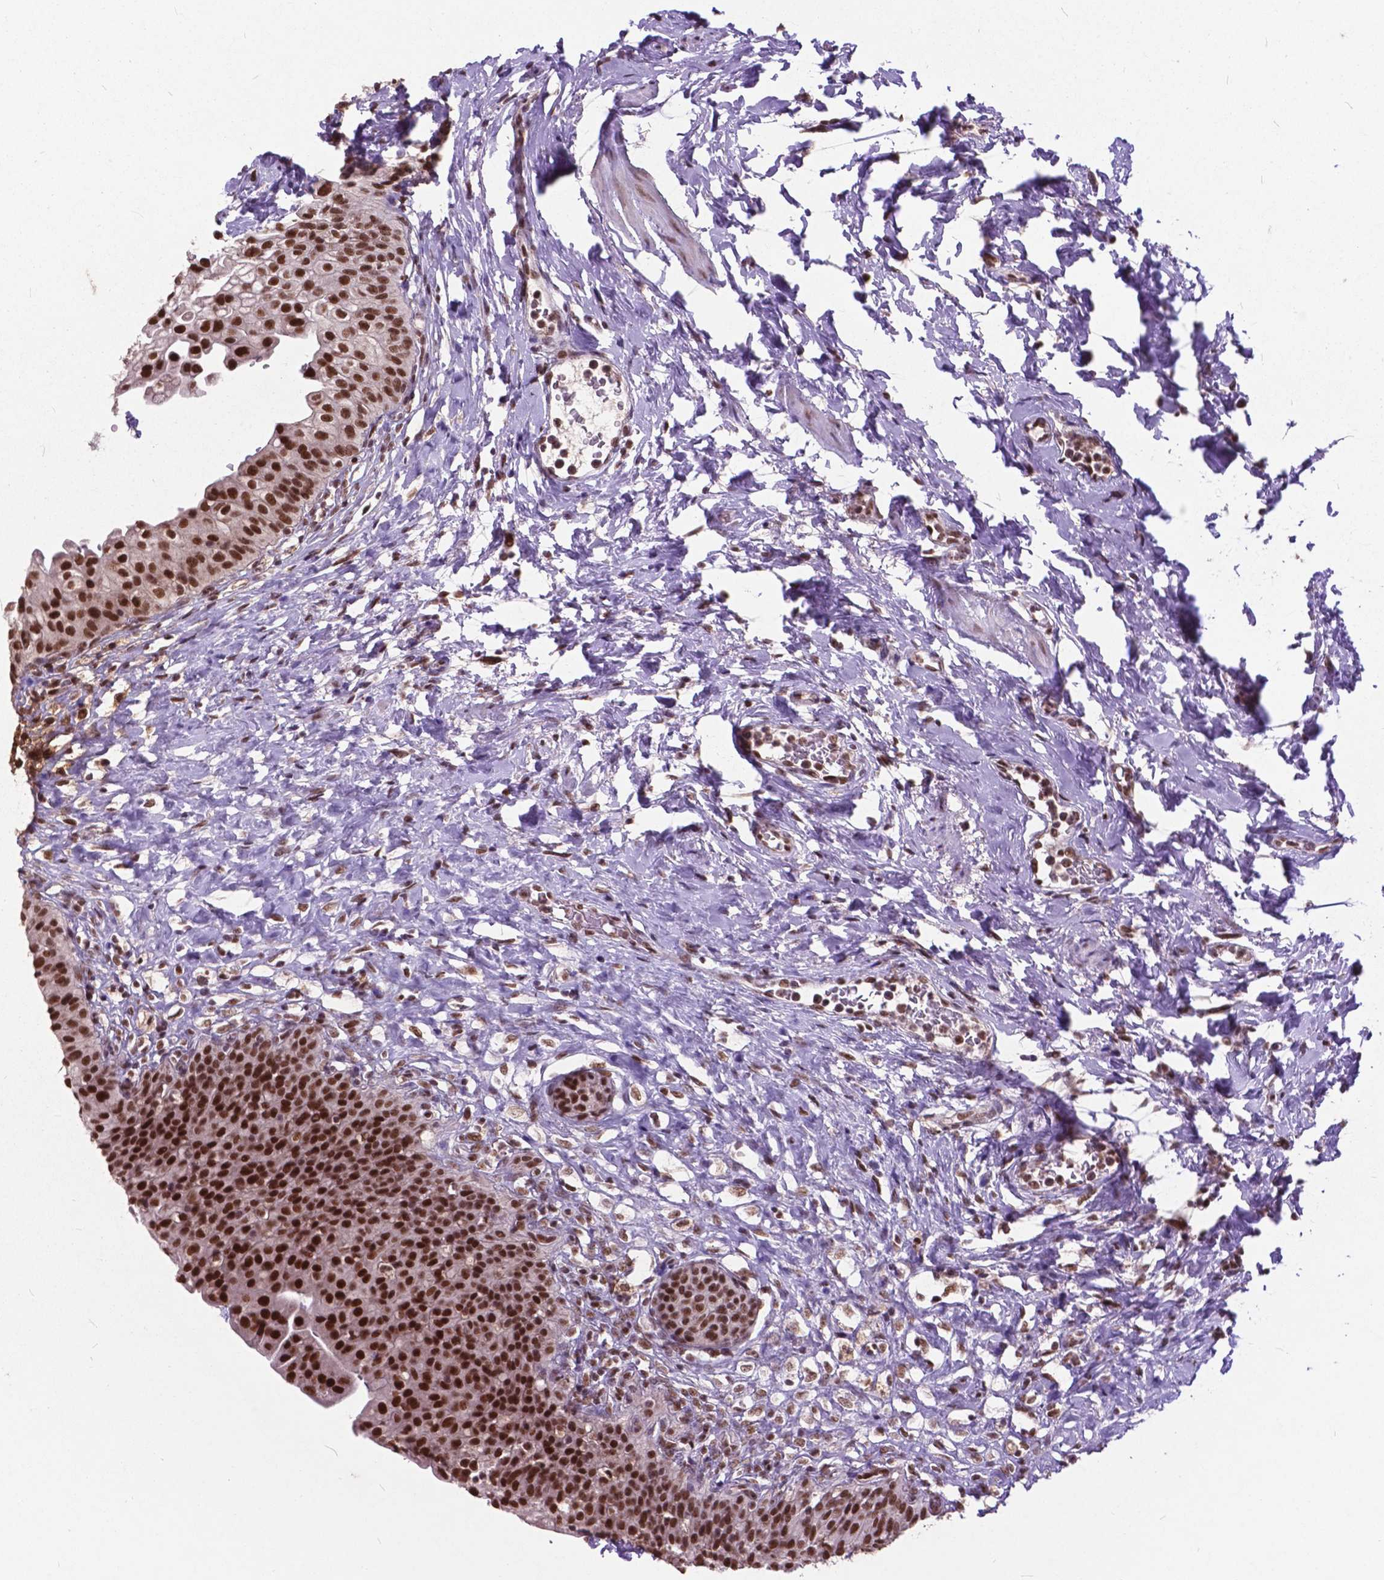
{"staining": {"intensity": "strong", "quantity": ">75%", "location": "nuclear"}, "tissue": "urinary bladder", "cell_type": "Urothelial cells", "image_type": "normal", "snomed": [{"axis": "morphology", "description": "Normal tissue, NOS"}, {"axis": "topography", "description": "Urinary bladder"}], "caption": "Immunohistochemistry histopathology image of unremarkable urinary bladder: urinary bladder stained using immunohistochemistry displays high levels of strong protein expression localized specifically in the nuclear of urothelial cells, appearing as a nuclear brown color.", "gene": "MSH2", "patient": {"sex": "male", "age": 76}}